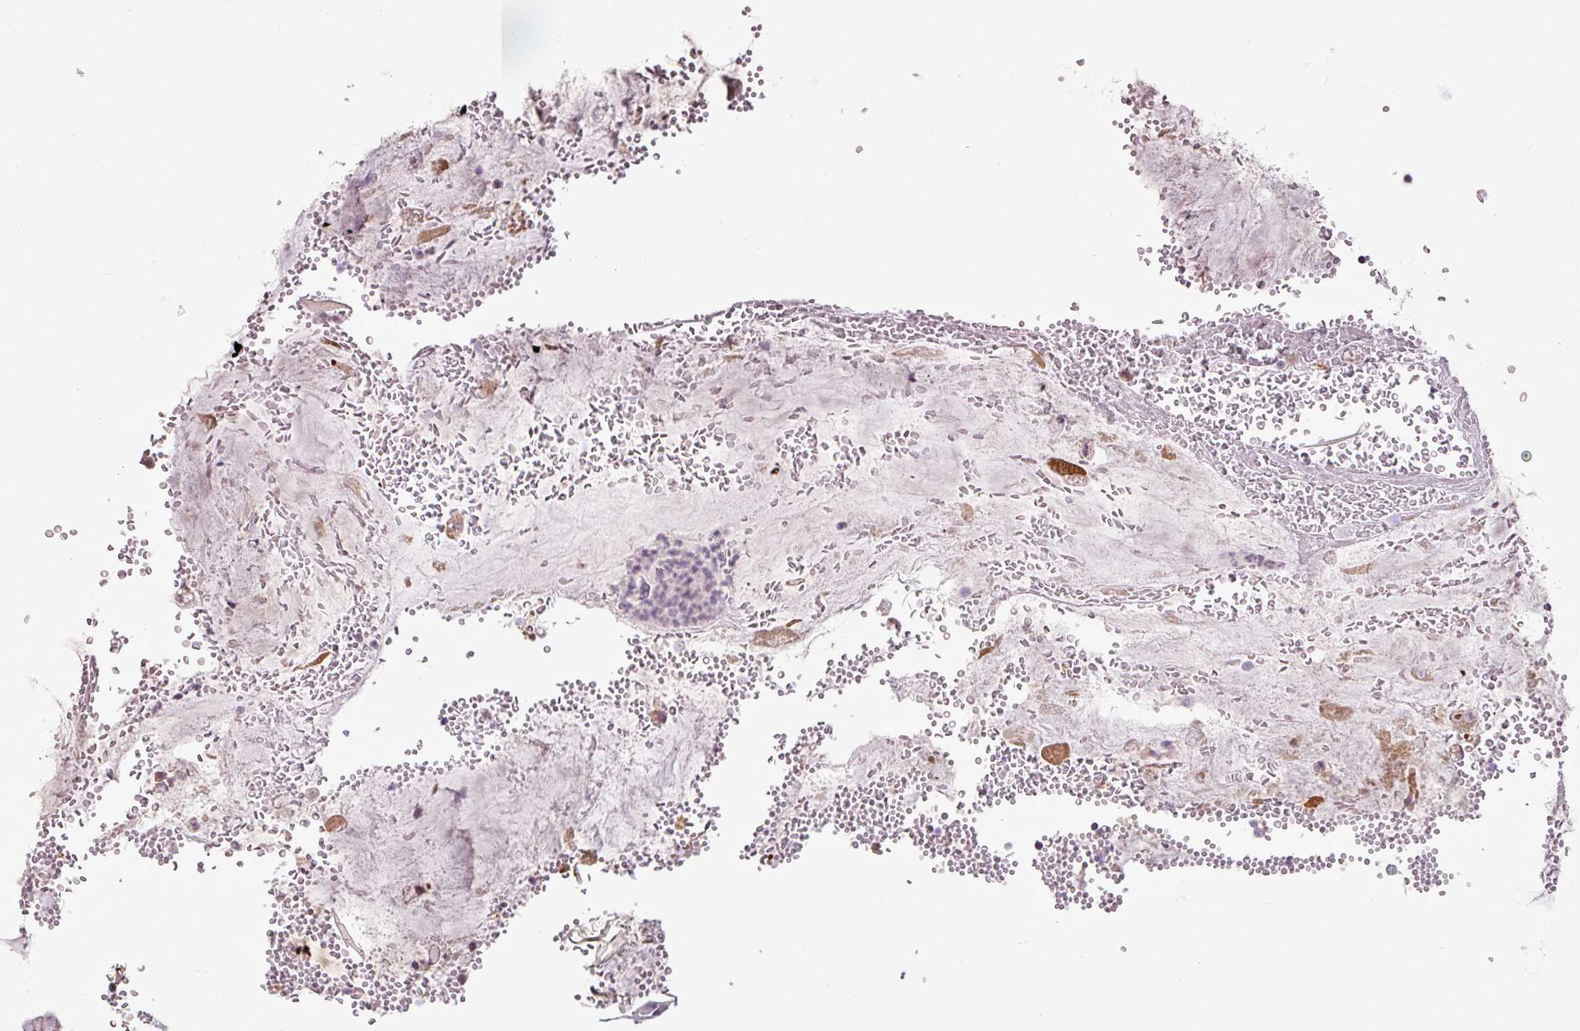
{"staining": {"intensity": "strong", "quantity": "25%-75%", "location": "cytoplasmic/membranous"}, "tissue": "stomach", "cell_type": "Glandular cells", "image_type": "normal", "snomed": [{"axis": "morphology", "description": "Normal tissue, NOS"}, {"axis": "topography", "description": "Stomach, upper"}], "caption": "This micrograph exhibits immunohistochemistry (IHC) staining of benign stomach, with high strong cytoplasmic/membranous expression in approximately 25%-75% of glandular cells.", "gene": "GPT2", "patient": {"sex": "male", "age": 52}}